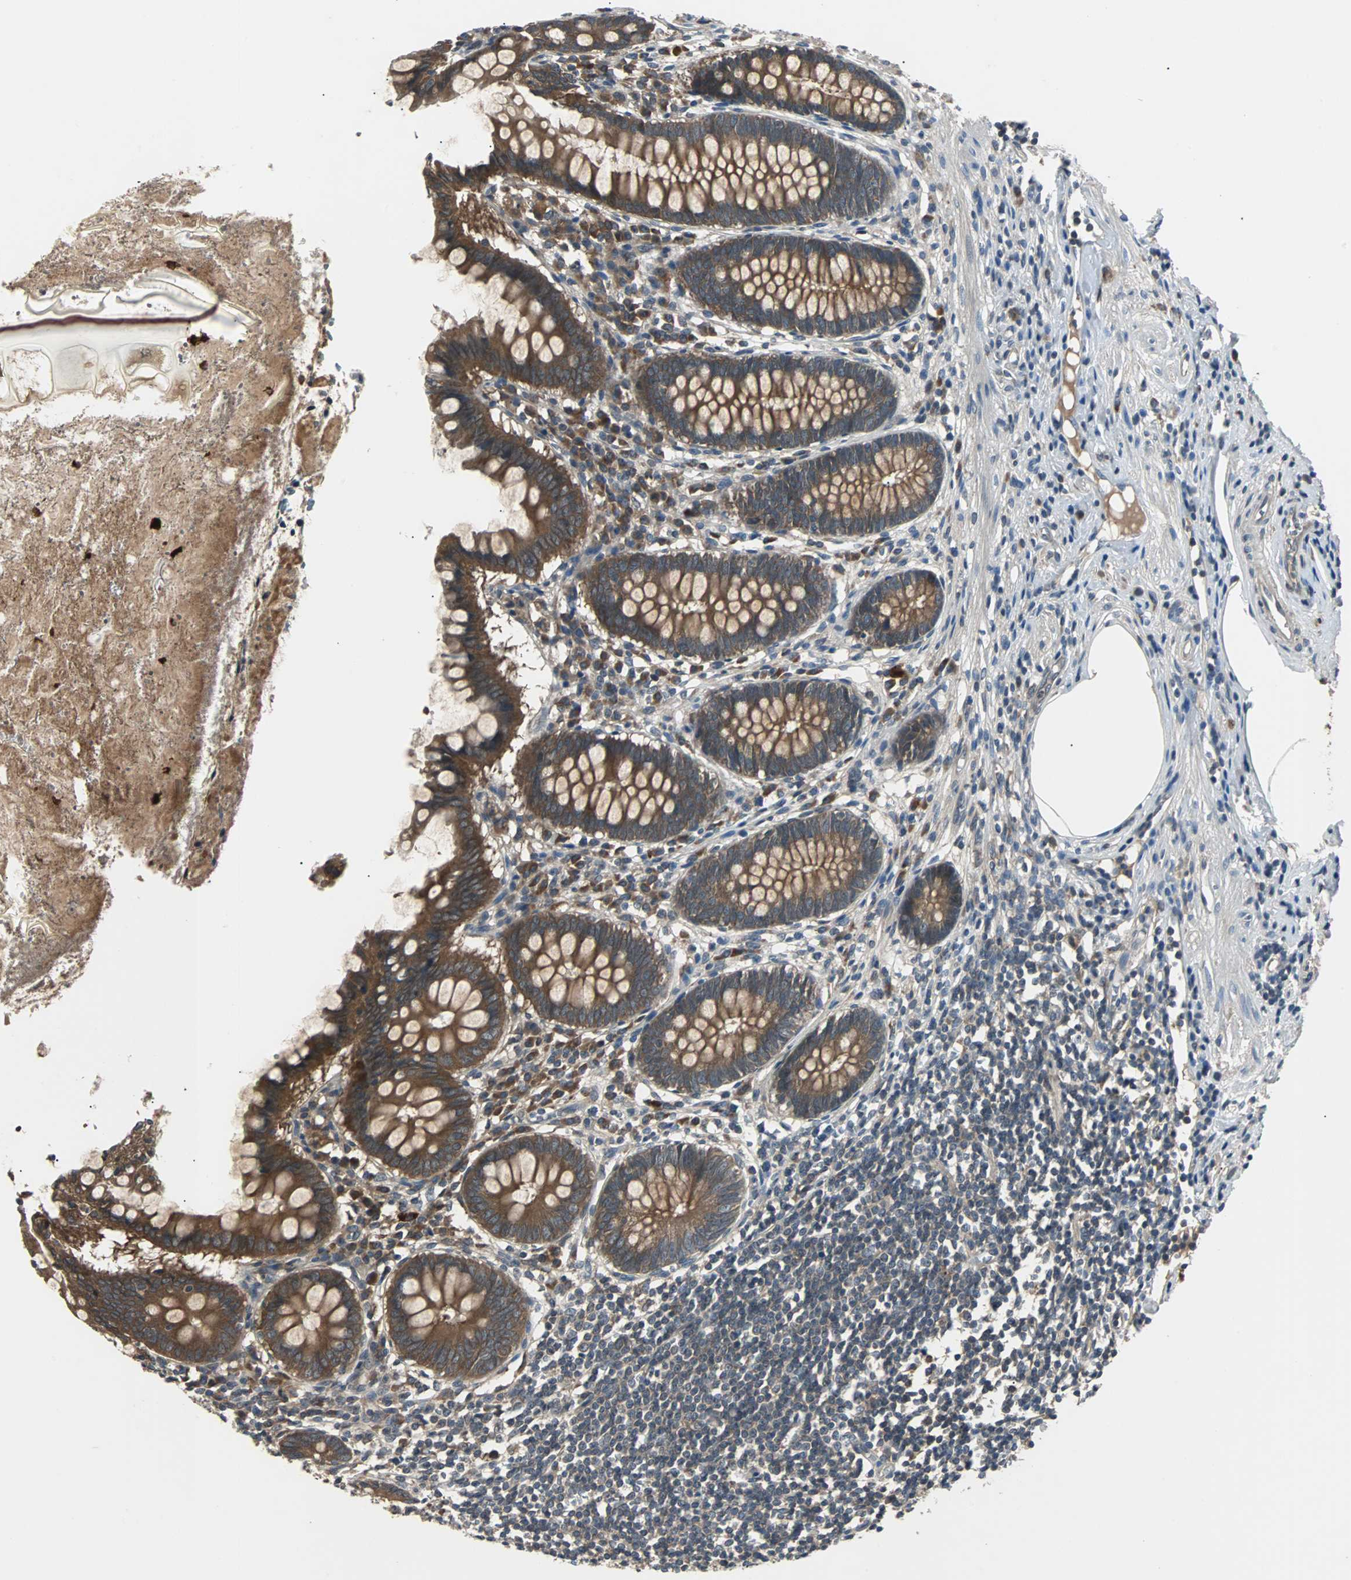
{"staining": {"intensity": "moderate", "quantity": ">75%", "location": "cytoplasmic/membranous"}, "tissue": "appendix", "cell_type": "Glandular cells", "image_type": "normal", "snomed": [{"axis": "morphology", "description": "Normal tissue, NOS"}, {"axis": "topography", "description": "Appendix"}], "caption": "Protein staining by IHC displays moderate cytoplasmic/membranous positivity in approximately >75% of glandular cells in normal appendix. (Brightfield microscopy of DAB IHC at high magnification).", "gene": "ARF1", "patient": {"sex": "female", "age": 50}}